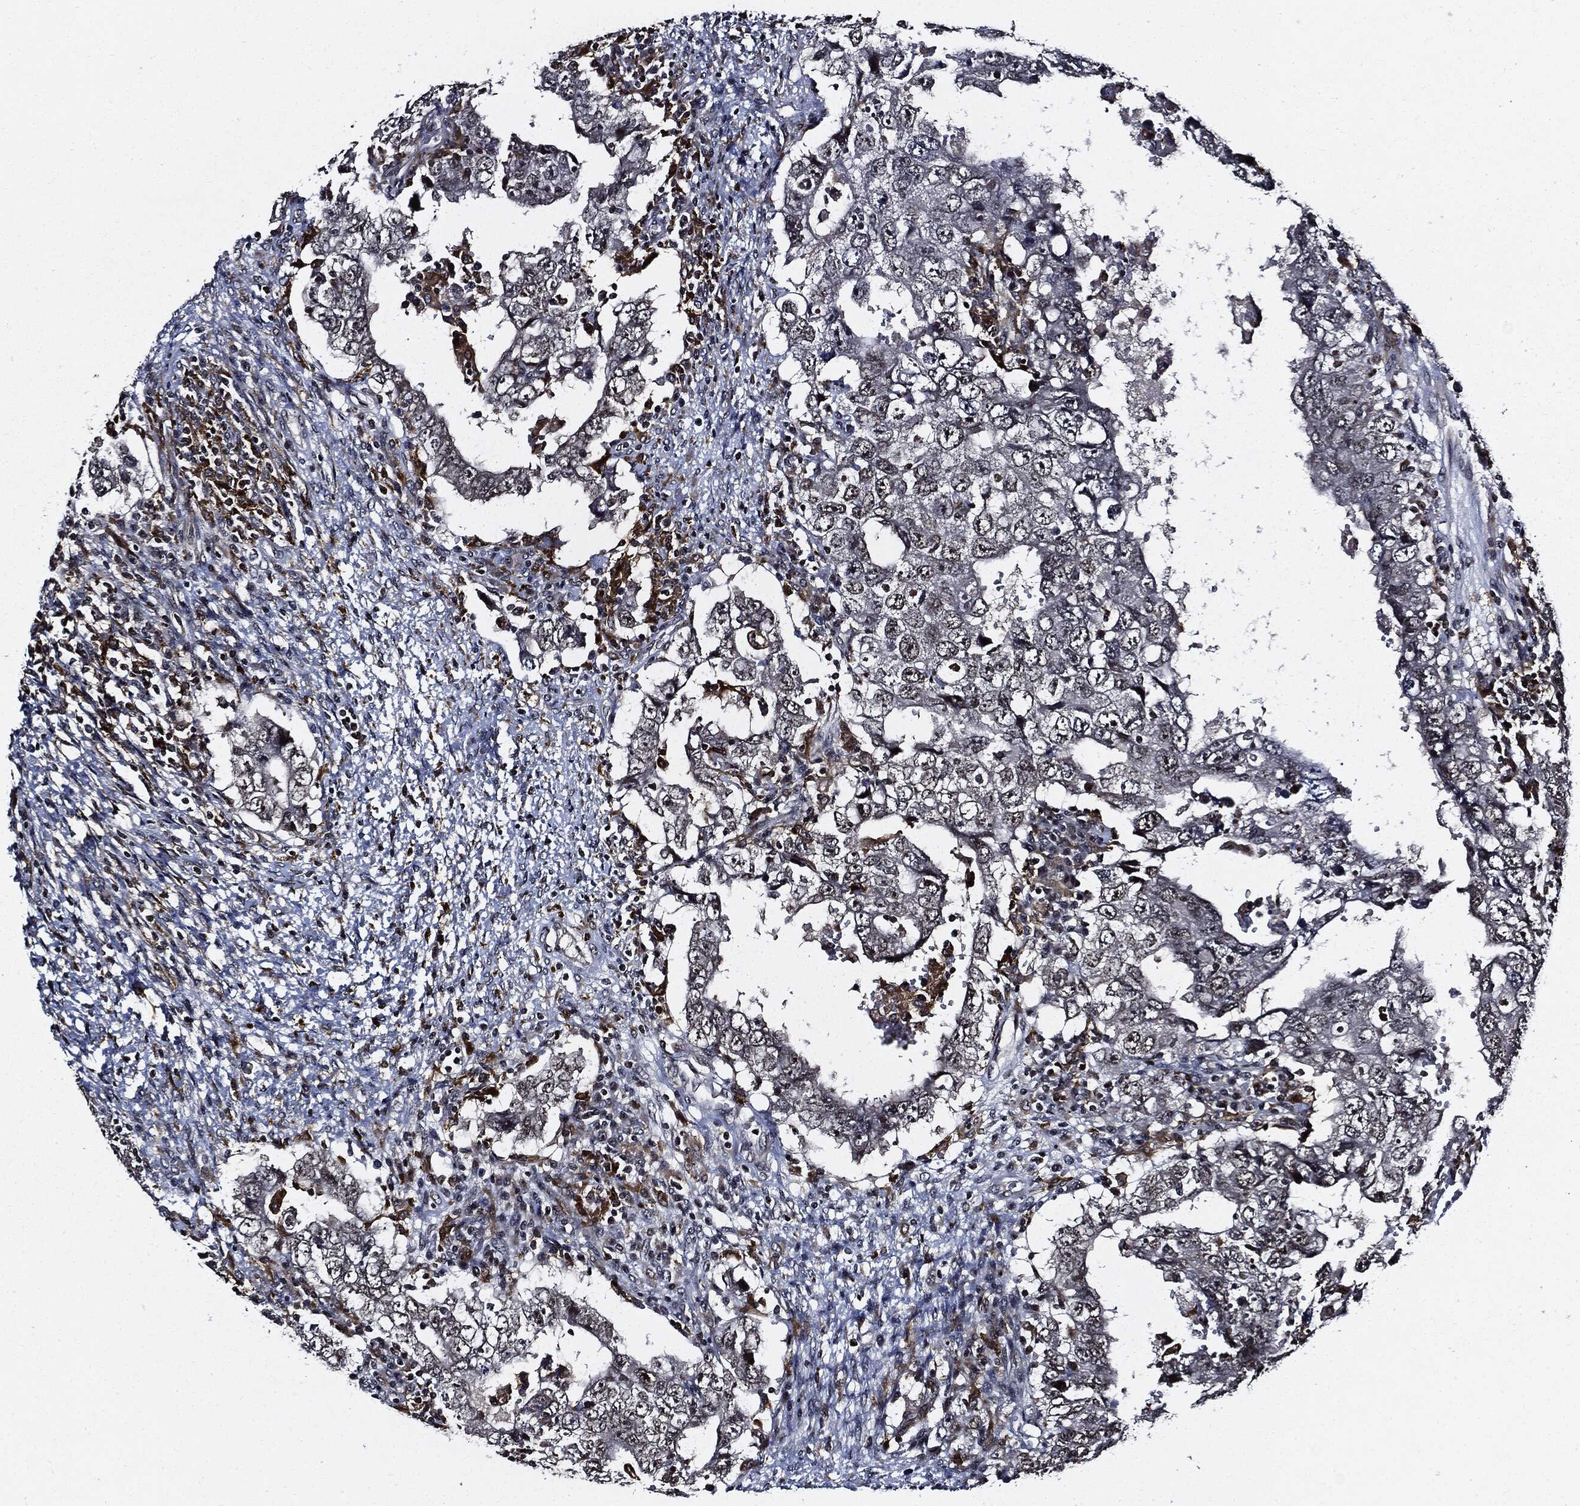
{"staining": {"intensity": "negative", "quantity": "none", "location": "none"}, "tissue": "testis cancer", "cell_type": "Tumor cells", "image_type": "cancer", "snomed": [{"axis": "morphology", "description": "Carcinoma, Embryonal, NOS"}, {"axis": "topography", "description": "Testis"}], "caption": "This is an immunohistochemistry (IHC) micrograph of testis cancer (embryonal carcinoma). There is no staining in tumor cells.", "gene": "SUGT1", "patient": {"sex": "male", "age": 26}}